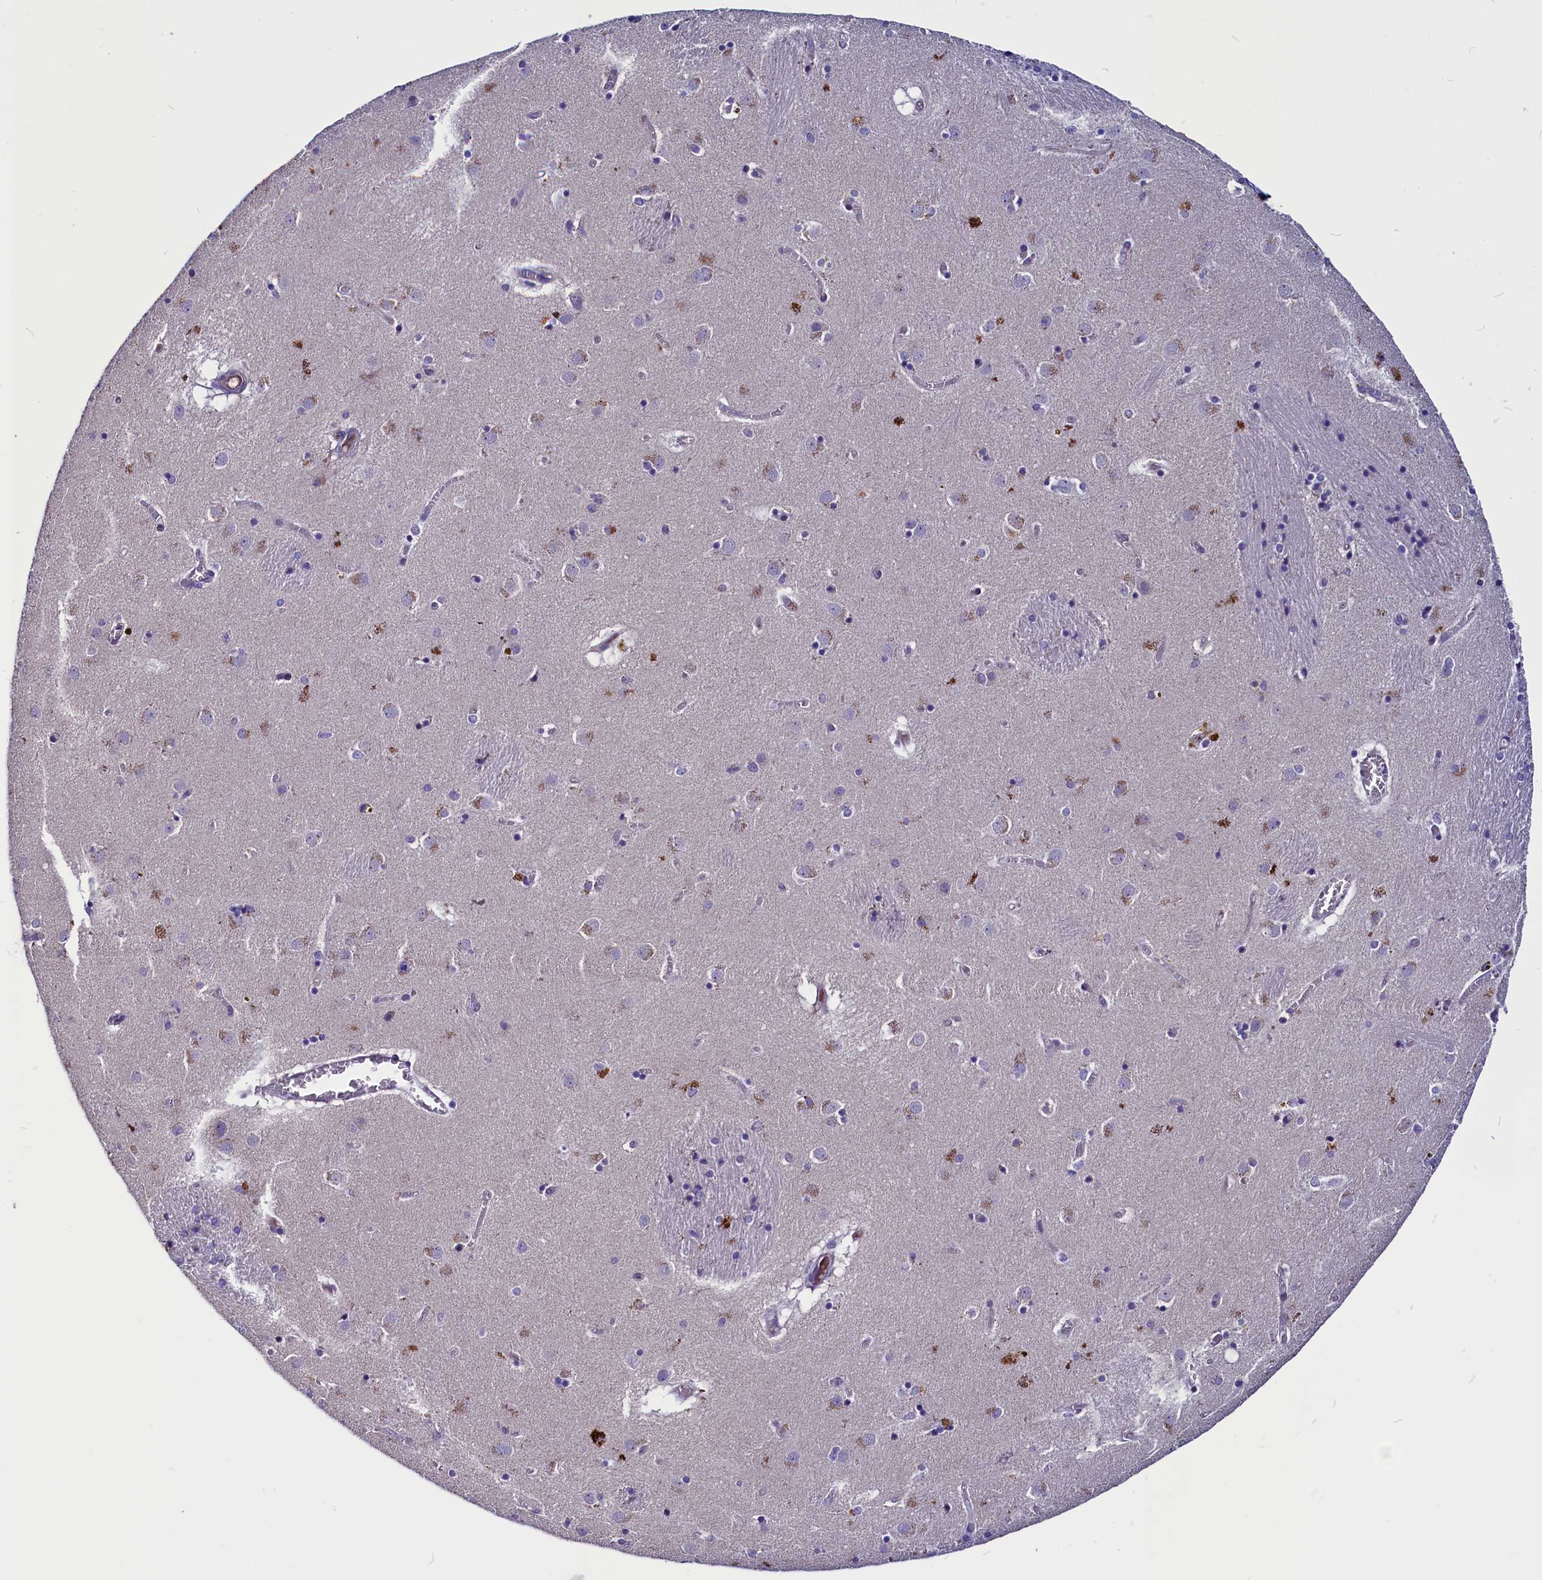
{"staining": {"intensity": "negative", "quantity": "none", "location": "none"}, "tissue": "caudate", "cell_type": "Glial cells", "image_type": "normal", "snomed": [{"axis": "morphology", "description": "Normal tissue, NOS"}, {"axis": "topography", "description": "Lateral ventricle wall"}], "caption": "Immunohistochemical staining of normal caudate reveals no significant staining in glial cells.", "gene": "CCBE1", "patient": {"sex": "male", "age": 70}}